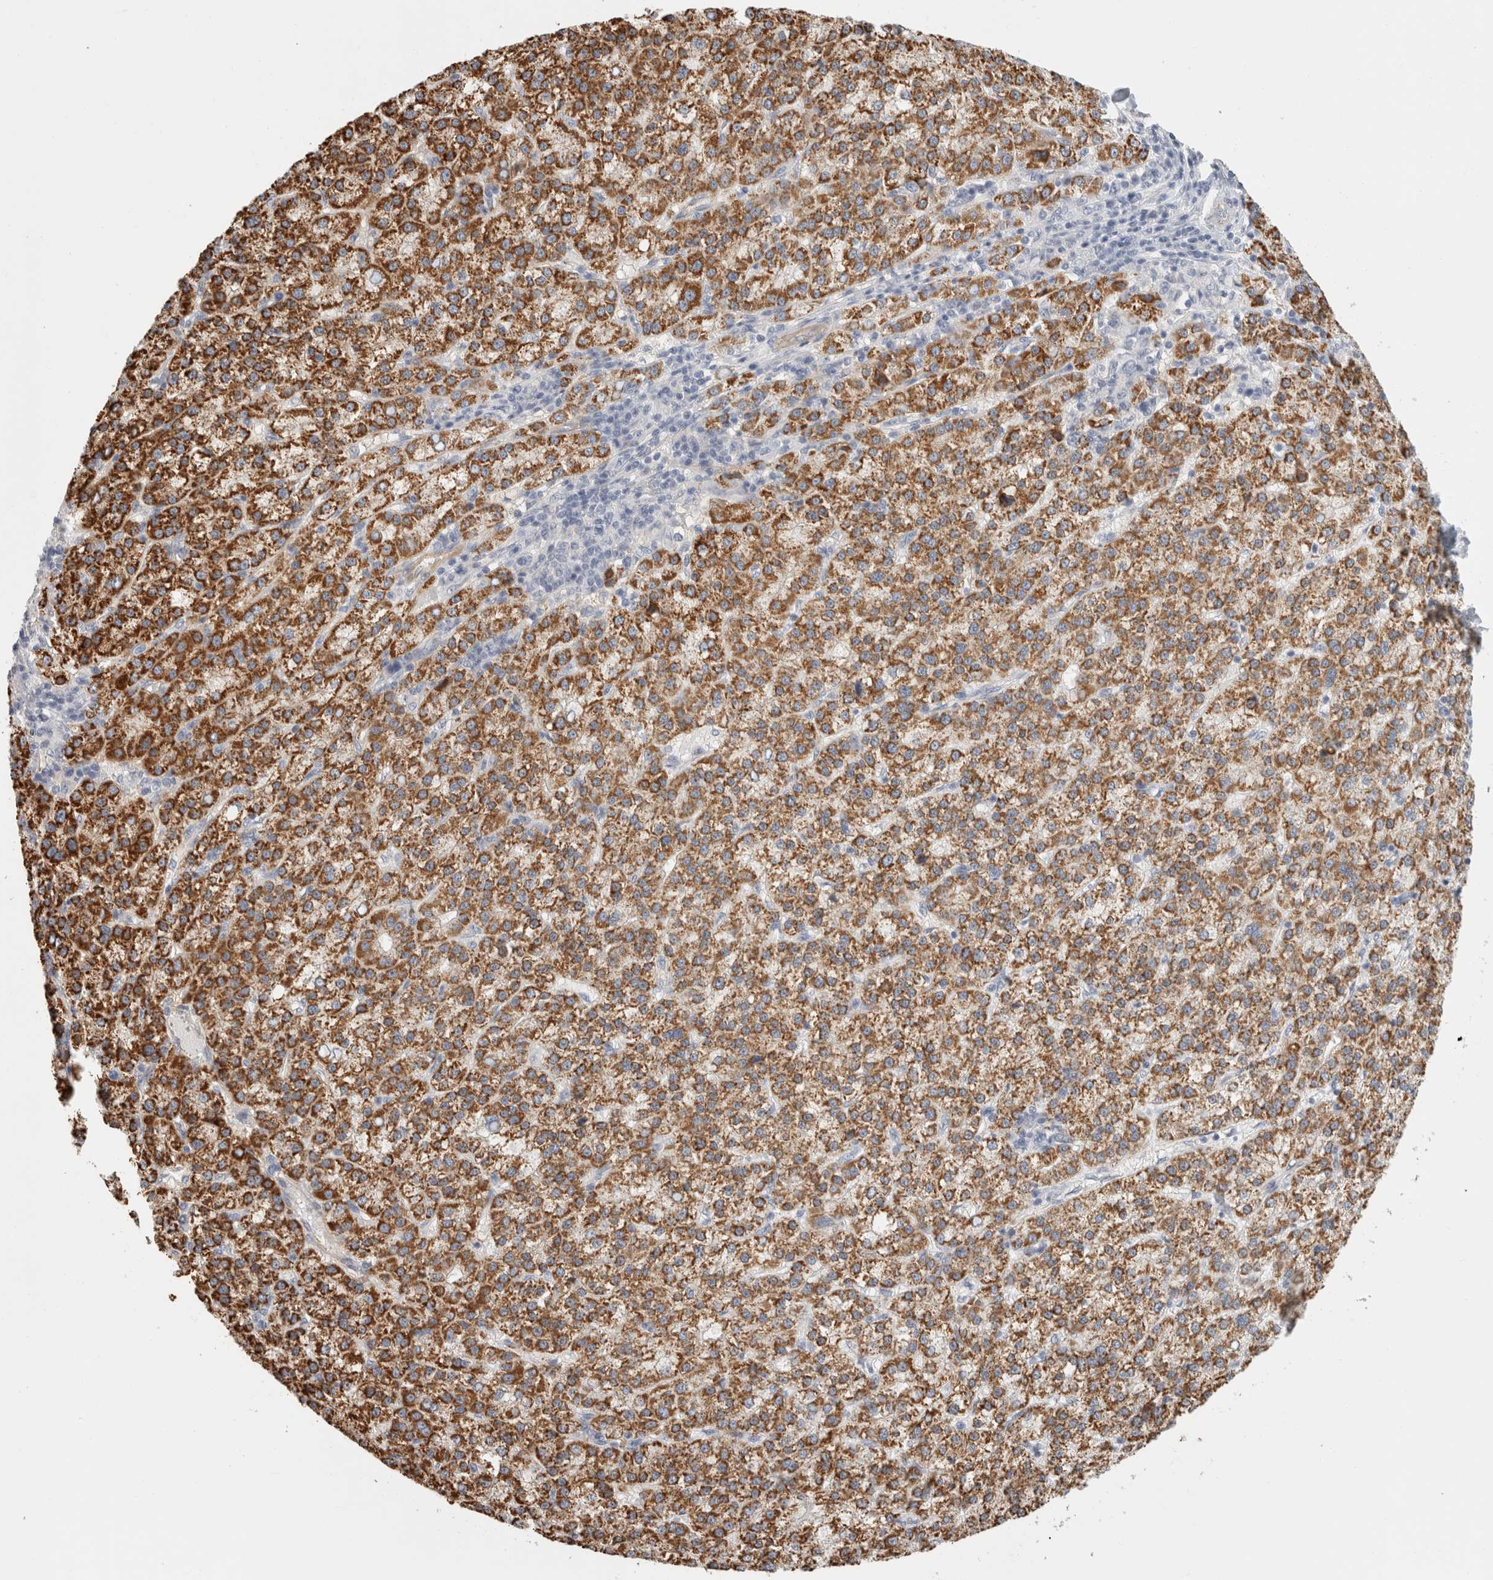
{"staining": {"intensity": "strong", "quantity": ">75%", "location": "cytoplasmic/membranous"}, "tissue": "liver cancer", "cell_type": "Tumor cells", "image_type": "cancer", "snomed": [{"axis": "morphology", "description": "Carcinoma, Hepatocellular, NOS"}, {"axis": "topography", "description": "Liver"}], "caption": "This is a histology image of IHC staining of hepatocellular carcinoma (liver), which shows strong expression in the cytoplasmic/membranous of tumor cells.", "gene": "FBLIM1", "patient": {"sex": "female", "age": 58}}